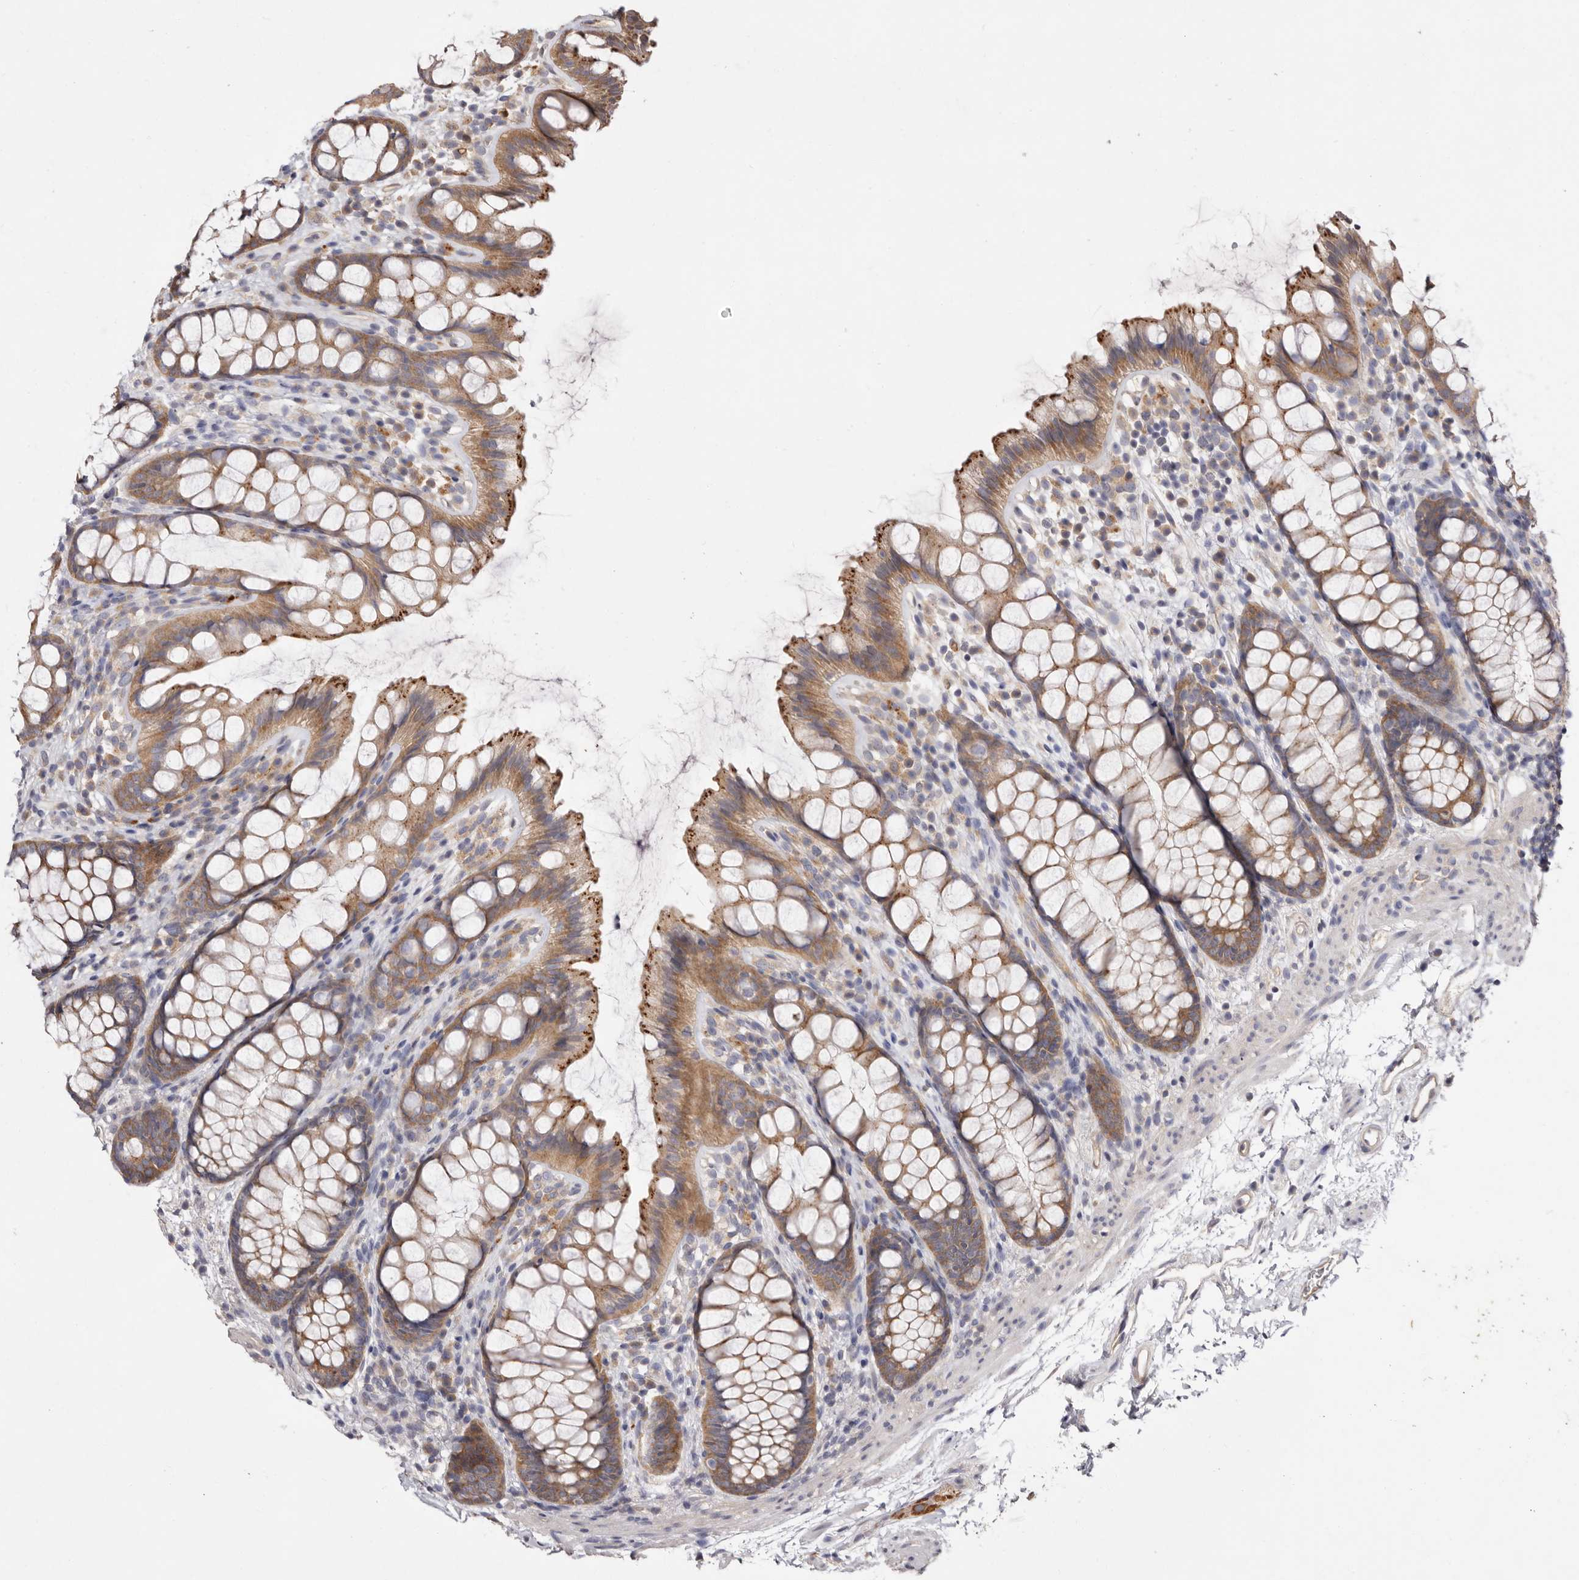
{"staining": {"intensity": "moderate", "quantity": ">75%", "location": "cytoplasmic/membranous"}, "tissue": "rectum", "cell_type": "Glandular cells", "image_type": "normal", "snomed": [{"axis": "morphology", "description": "Normal tissue, NOS"}, {"axis": "topography", "description": "Rectum"}], "caption": "Immunohistochemical staining of benign human rectum exhibits >75% levels of moderate cytoplasmic/membranous protein expression in about >75% of glandular cells.", "gene": "FAM167B", "patient": {"sex": "female", "age": 65}}